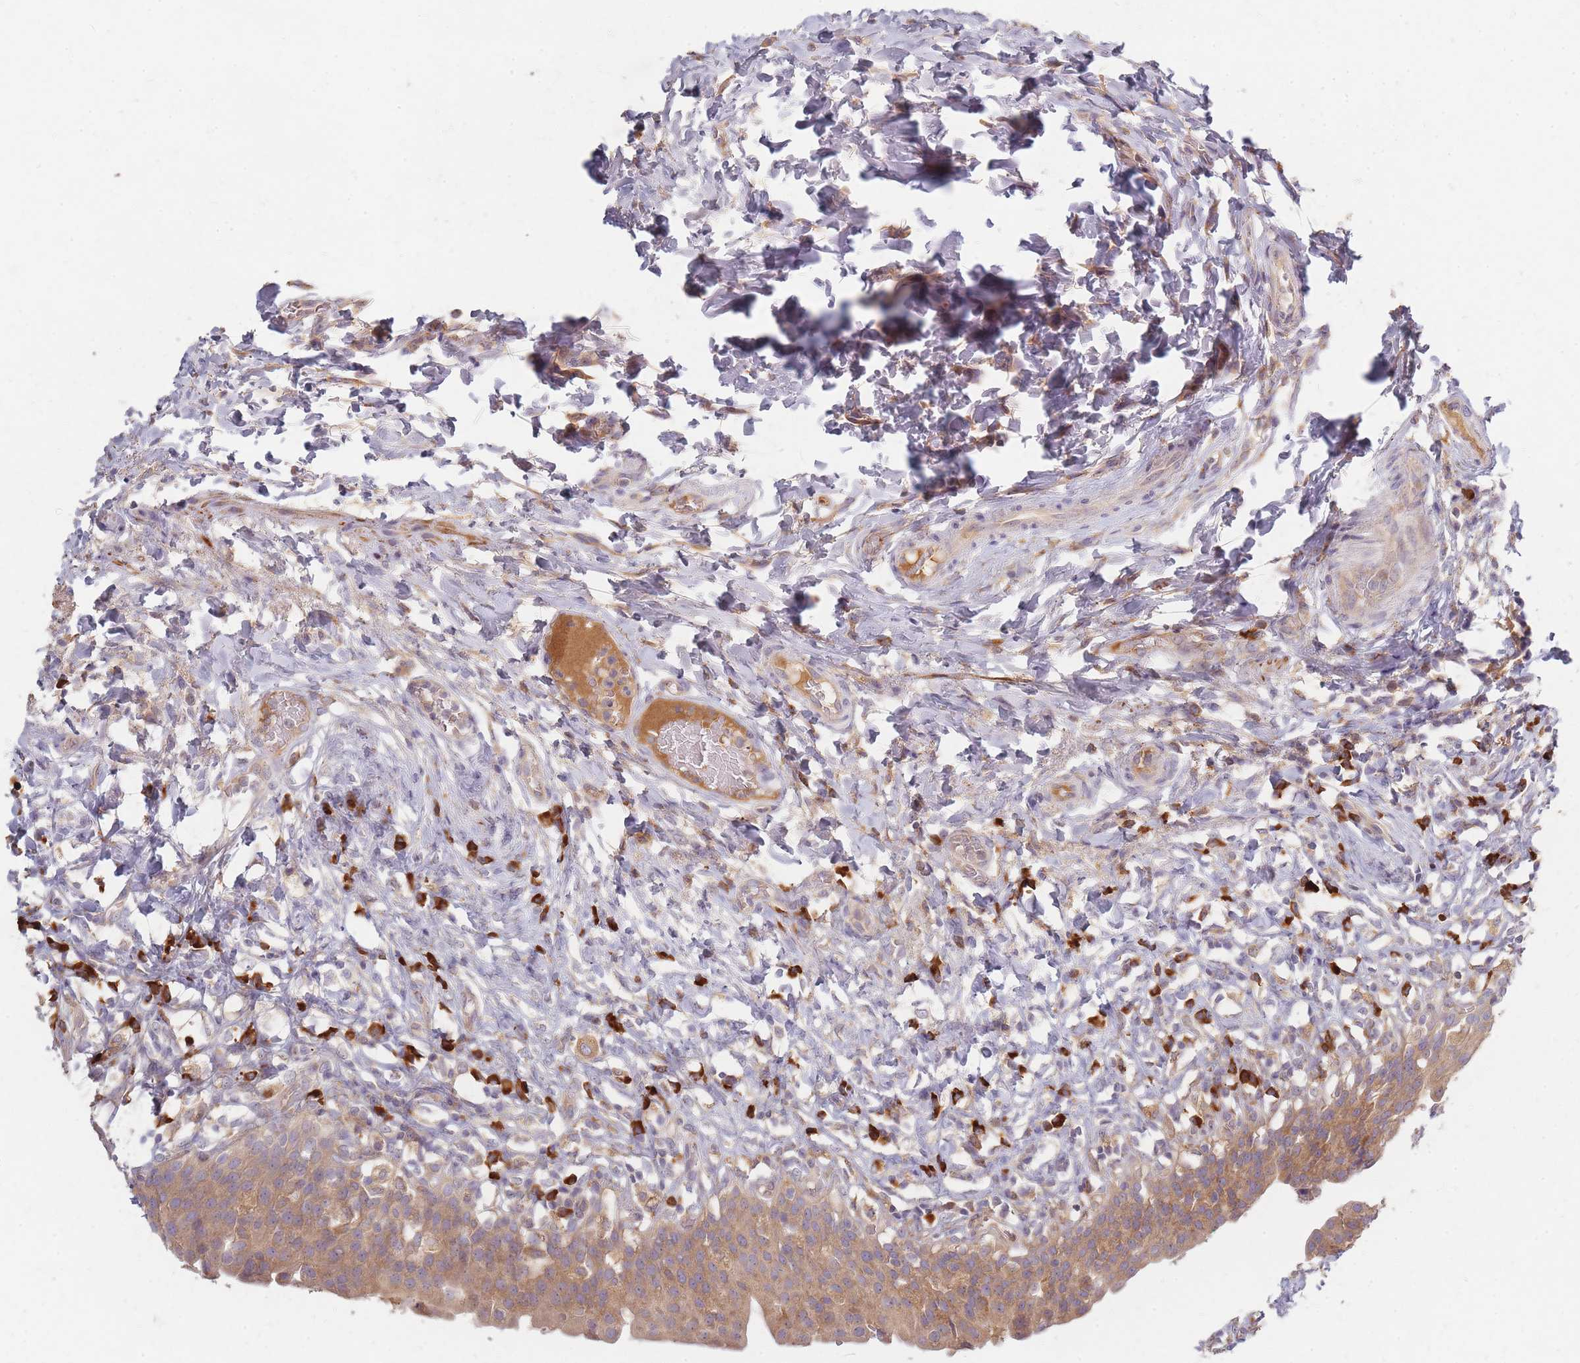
{"staining": {"intensity": "moderate", "quantity": "25%-75%", "location": "cytoplasmic/membranous"}, "tissue": "urinary bladder", "cell_type": "Urothelial cells", "image_type": "normal", "snomed": [{"axis": "morphology", "description": "Normal tissue, NOS"}, {"axis": "morphology", "description": "Inflammation, NOS"}, {"axis": "topography", "description": "Urinary bladder"}], "caption": "Unremarkable urinary bladder exhibits moderate cytoplasmic/membranous expression in approximately 25%-75% of urothelial cells, visualized by immunohistochemistry.", "gene": "SMIM14", "patient": {"sex": "male", "age": 64}}